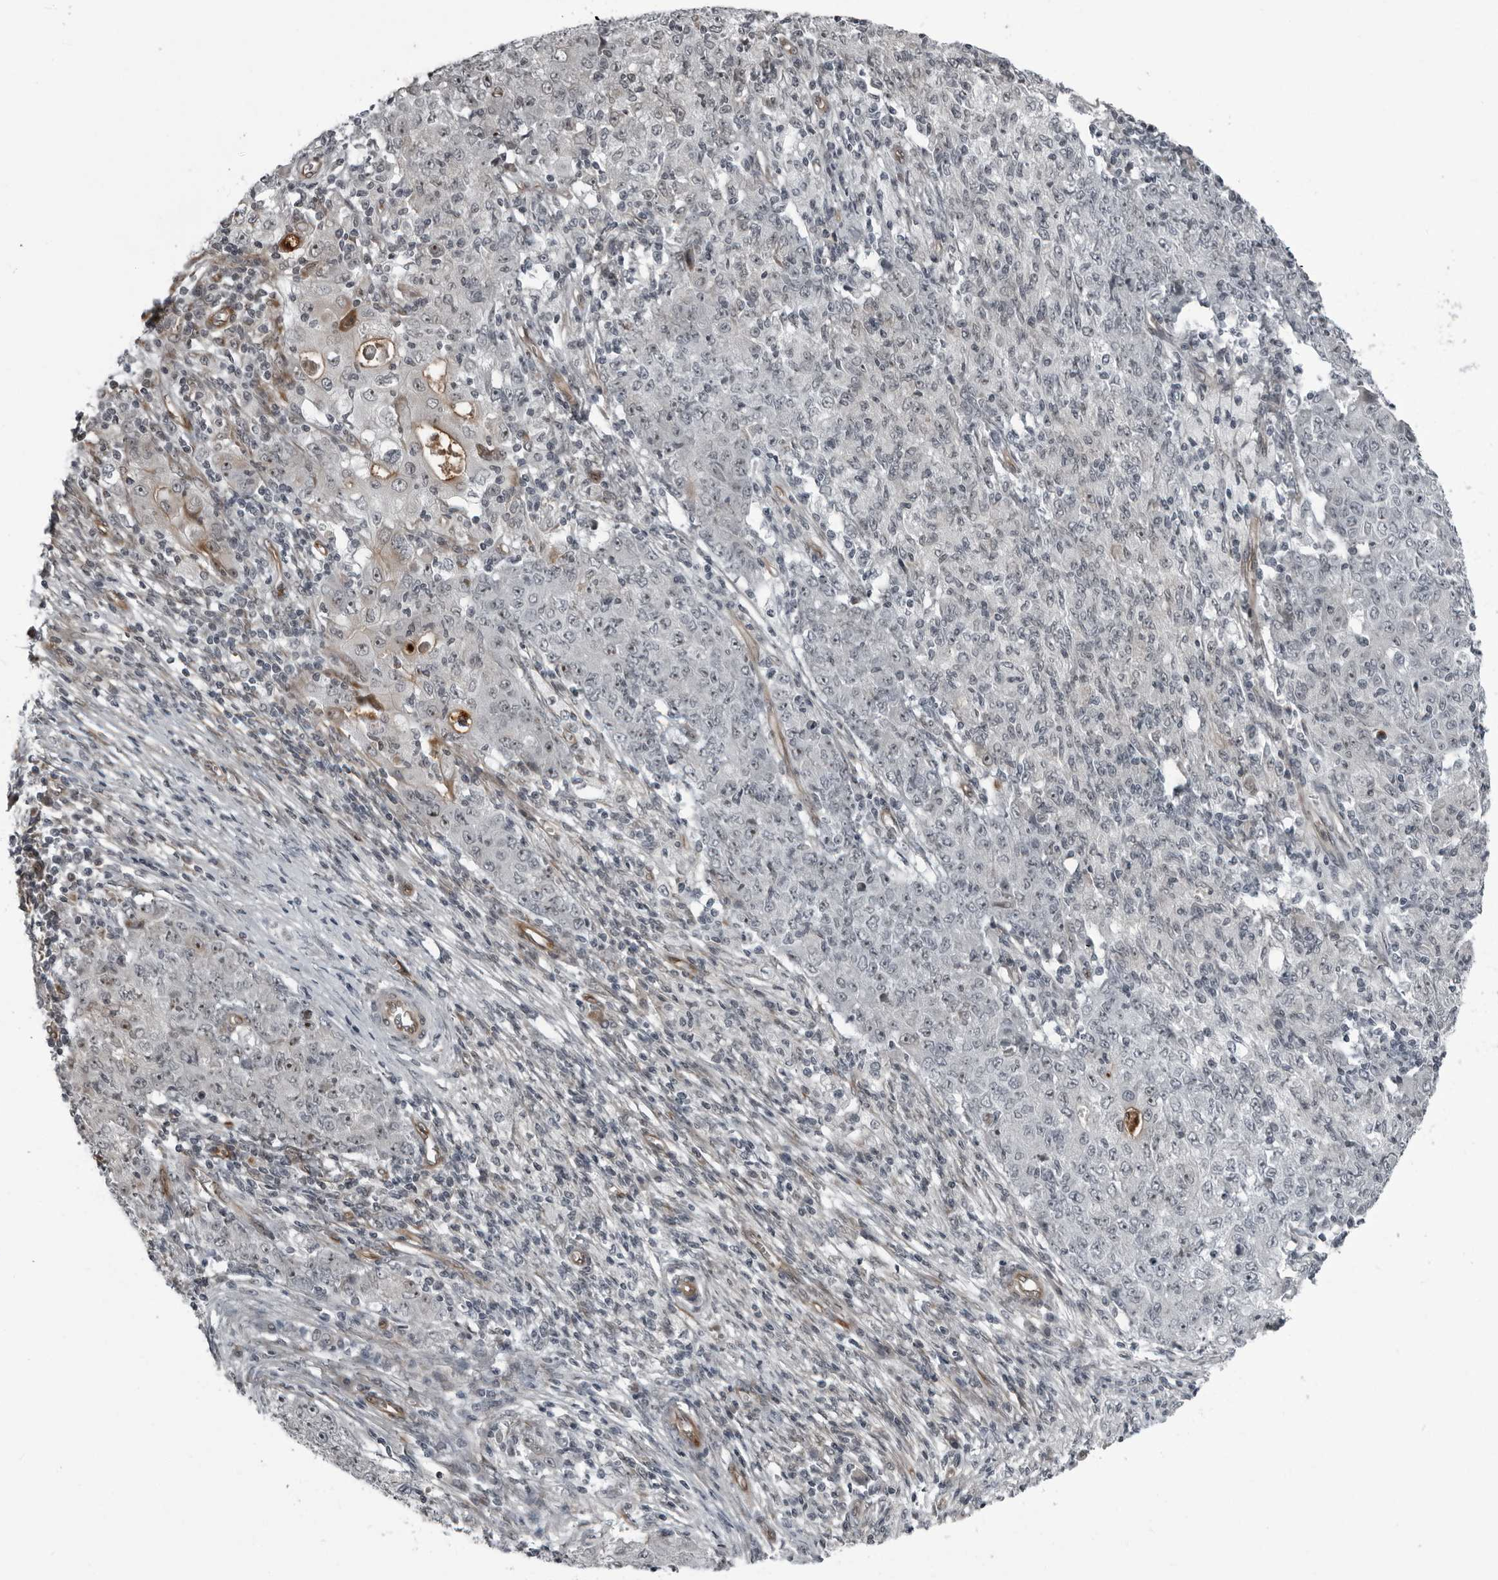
{"staining": {"intensity": "moderate", "quantity": "<25%", "location": "nuclear"}, "tissue": "ovarian cancer", "cell_type": "Tumor cells", "image_type": "cancer", "snomed": [{"axis": "morphology", "description": "Carcinoma, endometroid"}, {"axis": "topography", "description": "Ovary"}], "caption": "Endometroid carcinoma (ovarian) stained with a brown dye exhibits moderate nuclear positive positivity in approximately <25% of tumor cells.", "gene": "FAM102B", "patient": {"sex": "female", "age": 42}}